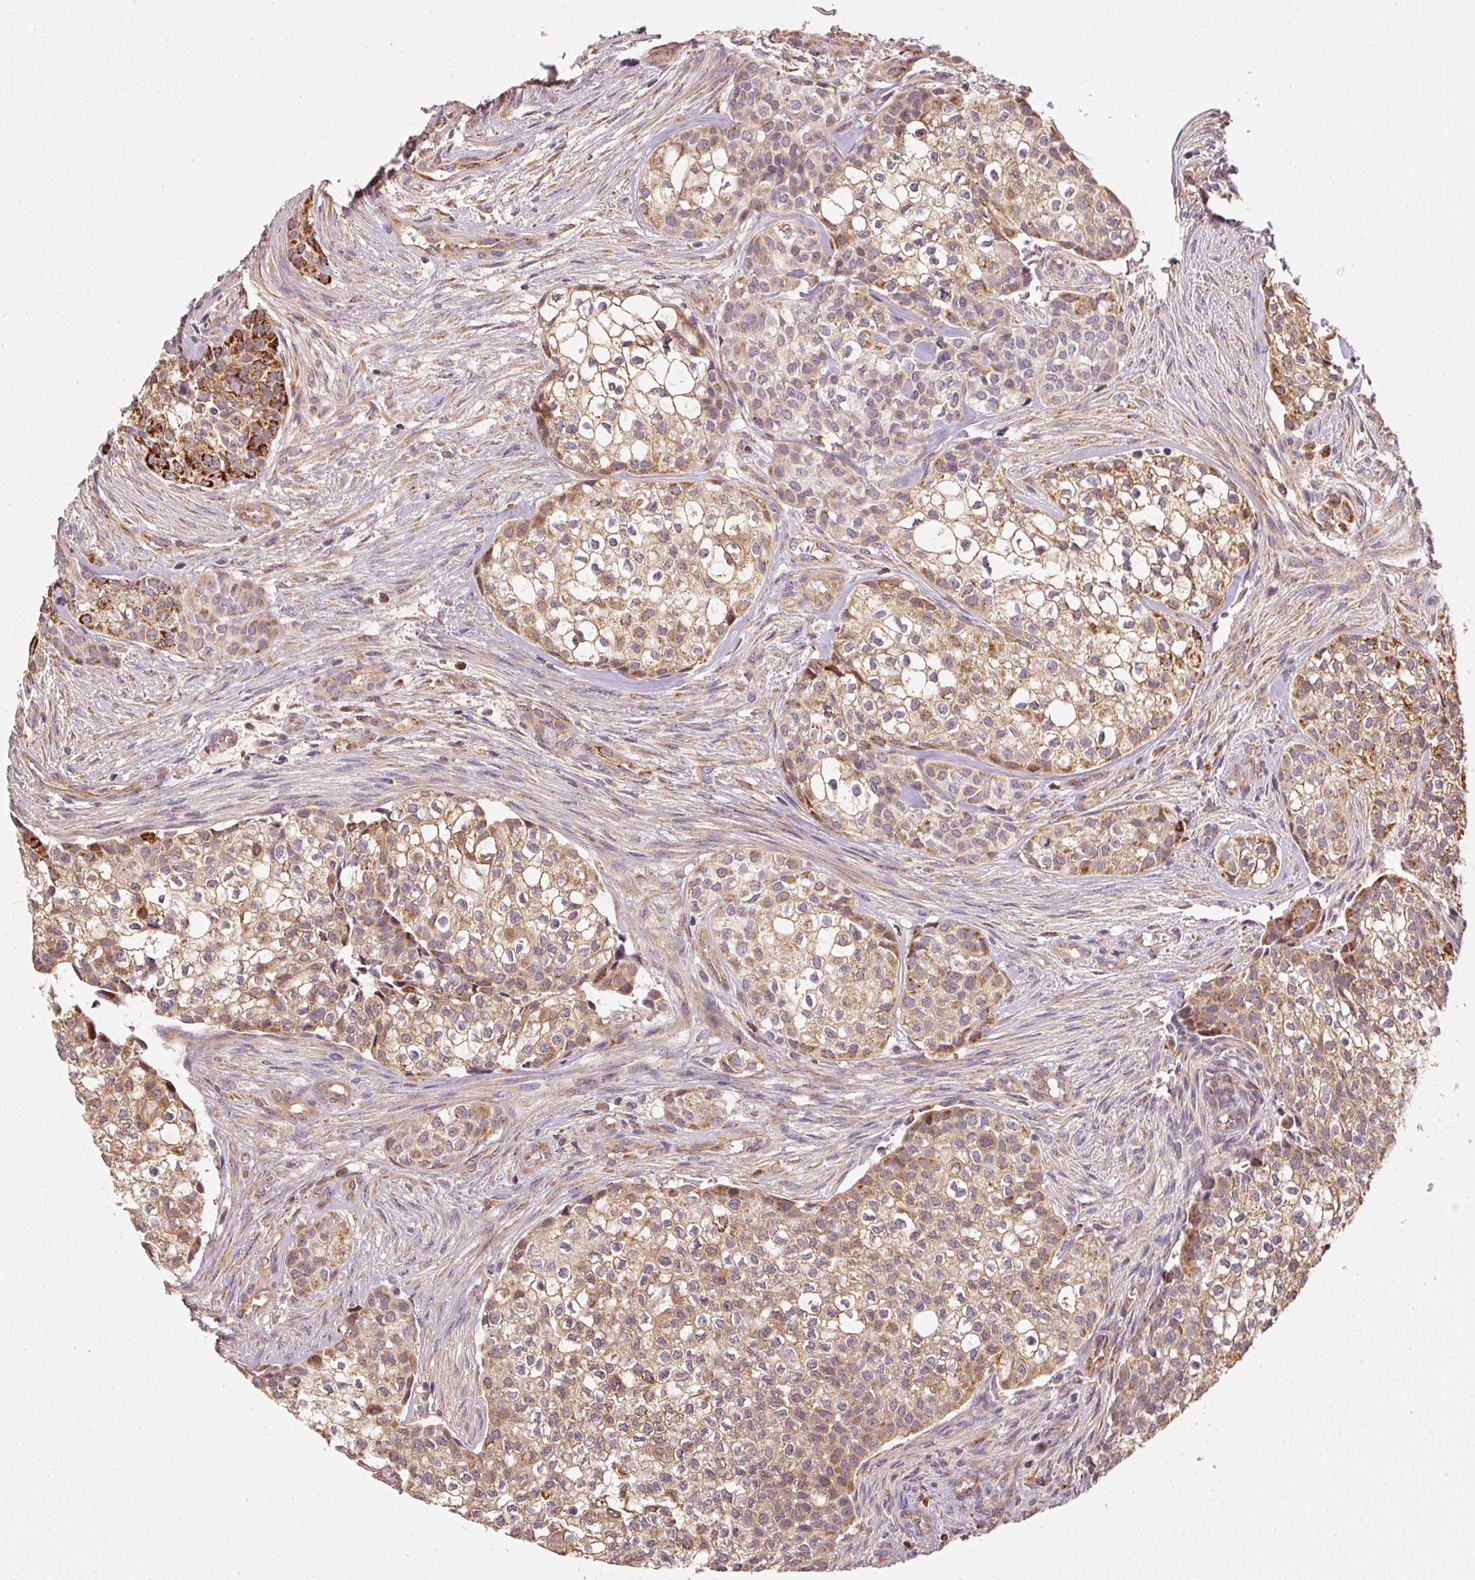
{"staining": {"intensity": "moderate", "quantity": ">75%", "location": "cytoplasmic/membranous"}, "tissue": "head and neck cancer", "cell_type": "Tumor cells", "image_type": "cancer", "snomed": [{"axis": "morphology", "description": "Adenocarcinoma, NOS"}, {"axis": "topography", "description": "Head-Neck"}], "caption": "IHC staining of adenocarcinoma (head and neck), which exhibits medium levels of moderate cytoplasmic/membranous staining in about >75% of tumor cells indicating moderate cytoplasmic/membranous protein staining. The staining was performed using DAB (brown) for protein detection and nuclei were counterstained in hematoxylin (blue).", "gene": "MTHFD1L", "patient": {"sex": "male", "age": 81}}